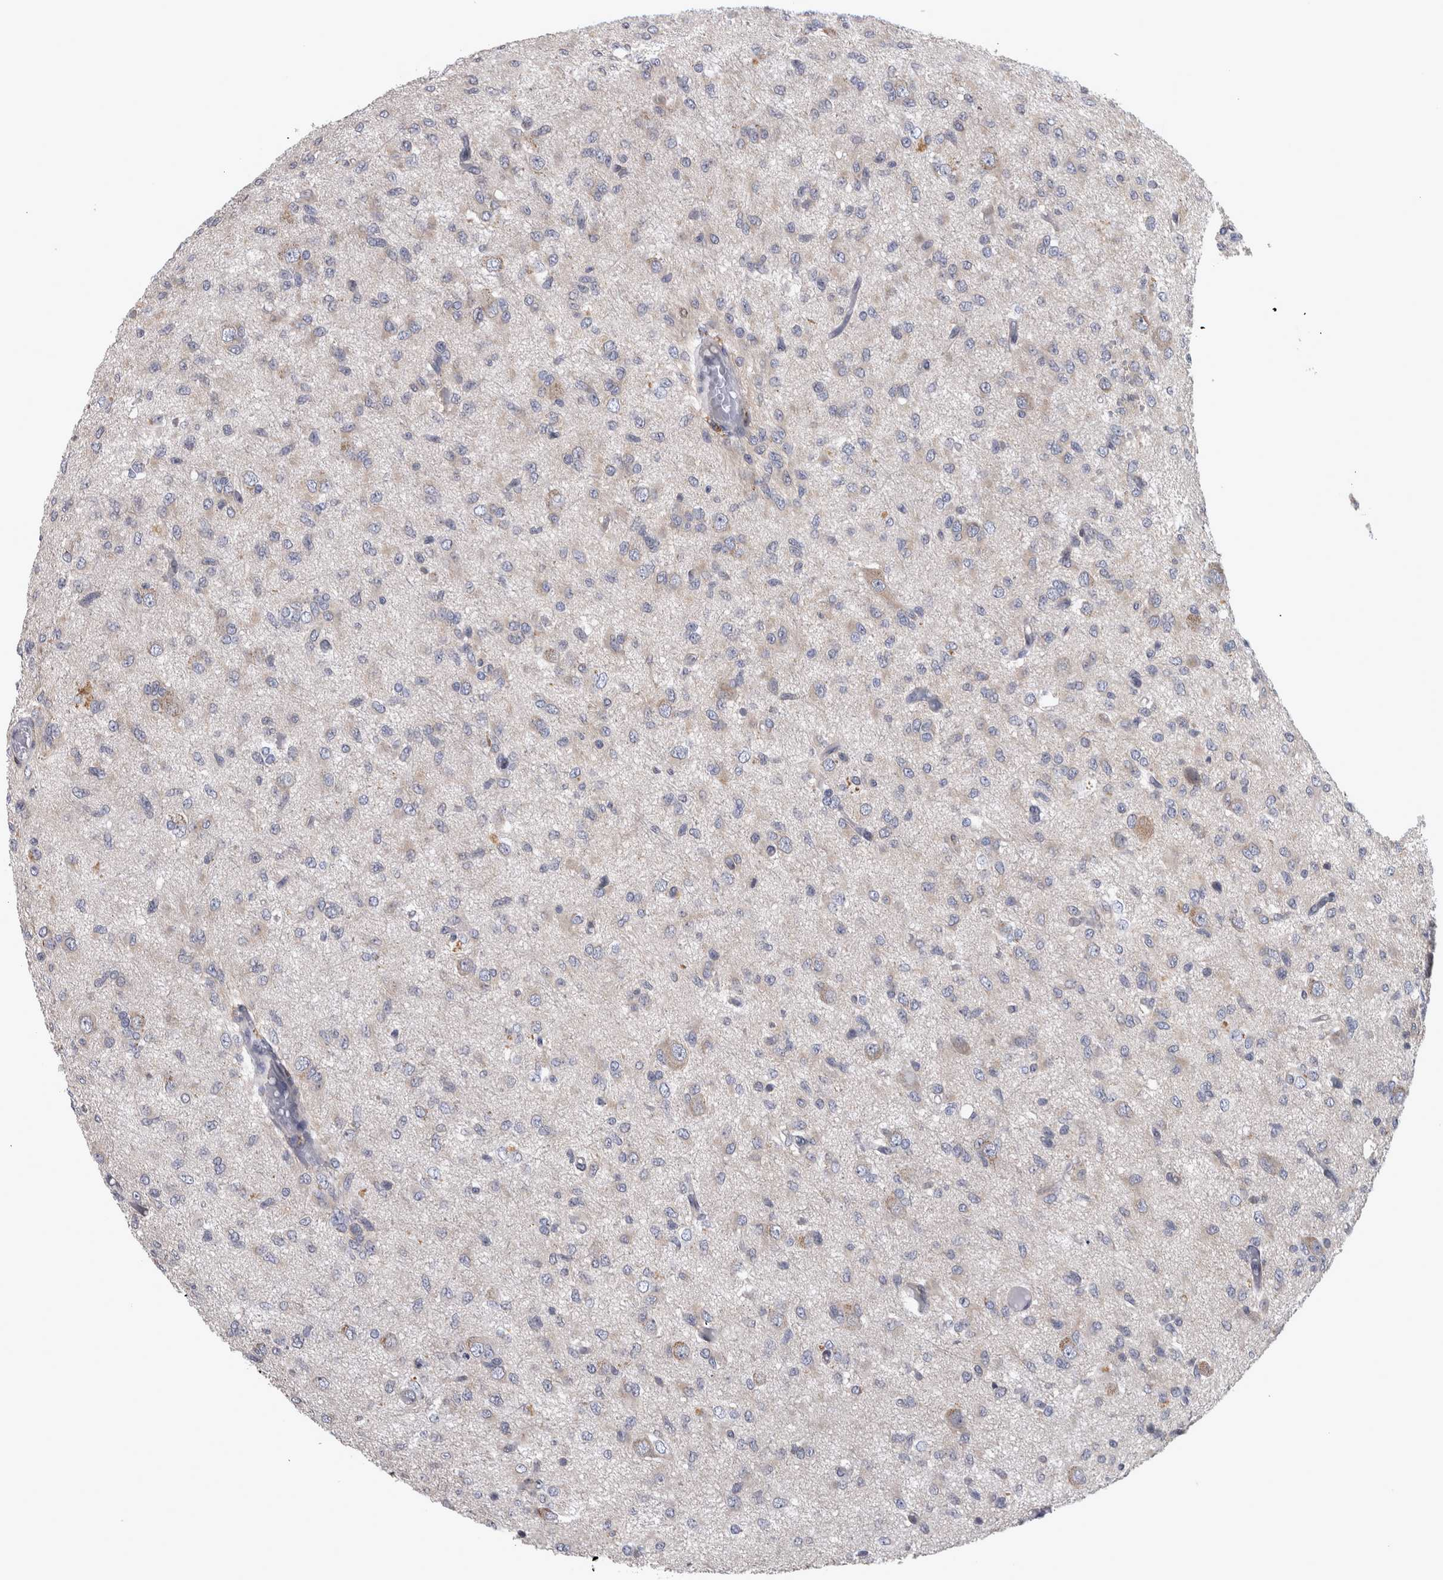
{"staining": {"intensity": "weak", "quantity": "<25%", "location": "cytoplasmic/membranous"}, "tissue": "glioma", "cell_type": "Tumor cells", "image_type": "cancer", "snomed": [{"axis": "morphology", "description": "Glioma, malignant, High grade"}, {"axis": "topography", "description": "Brain"}], "caption": "Glioma was stained to show a protein in brown. There is no significant positivity in tumor cells. Nuclei are stained in blue.", "gene": "PRKCI", "patient": {"sex": "female", "age": 59}}